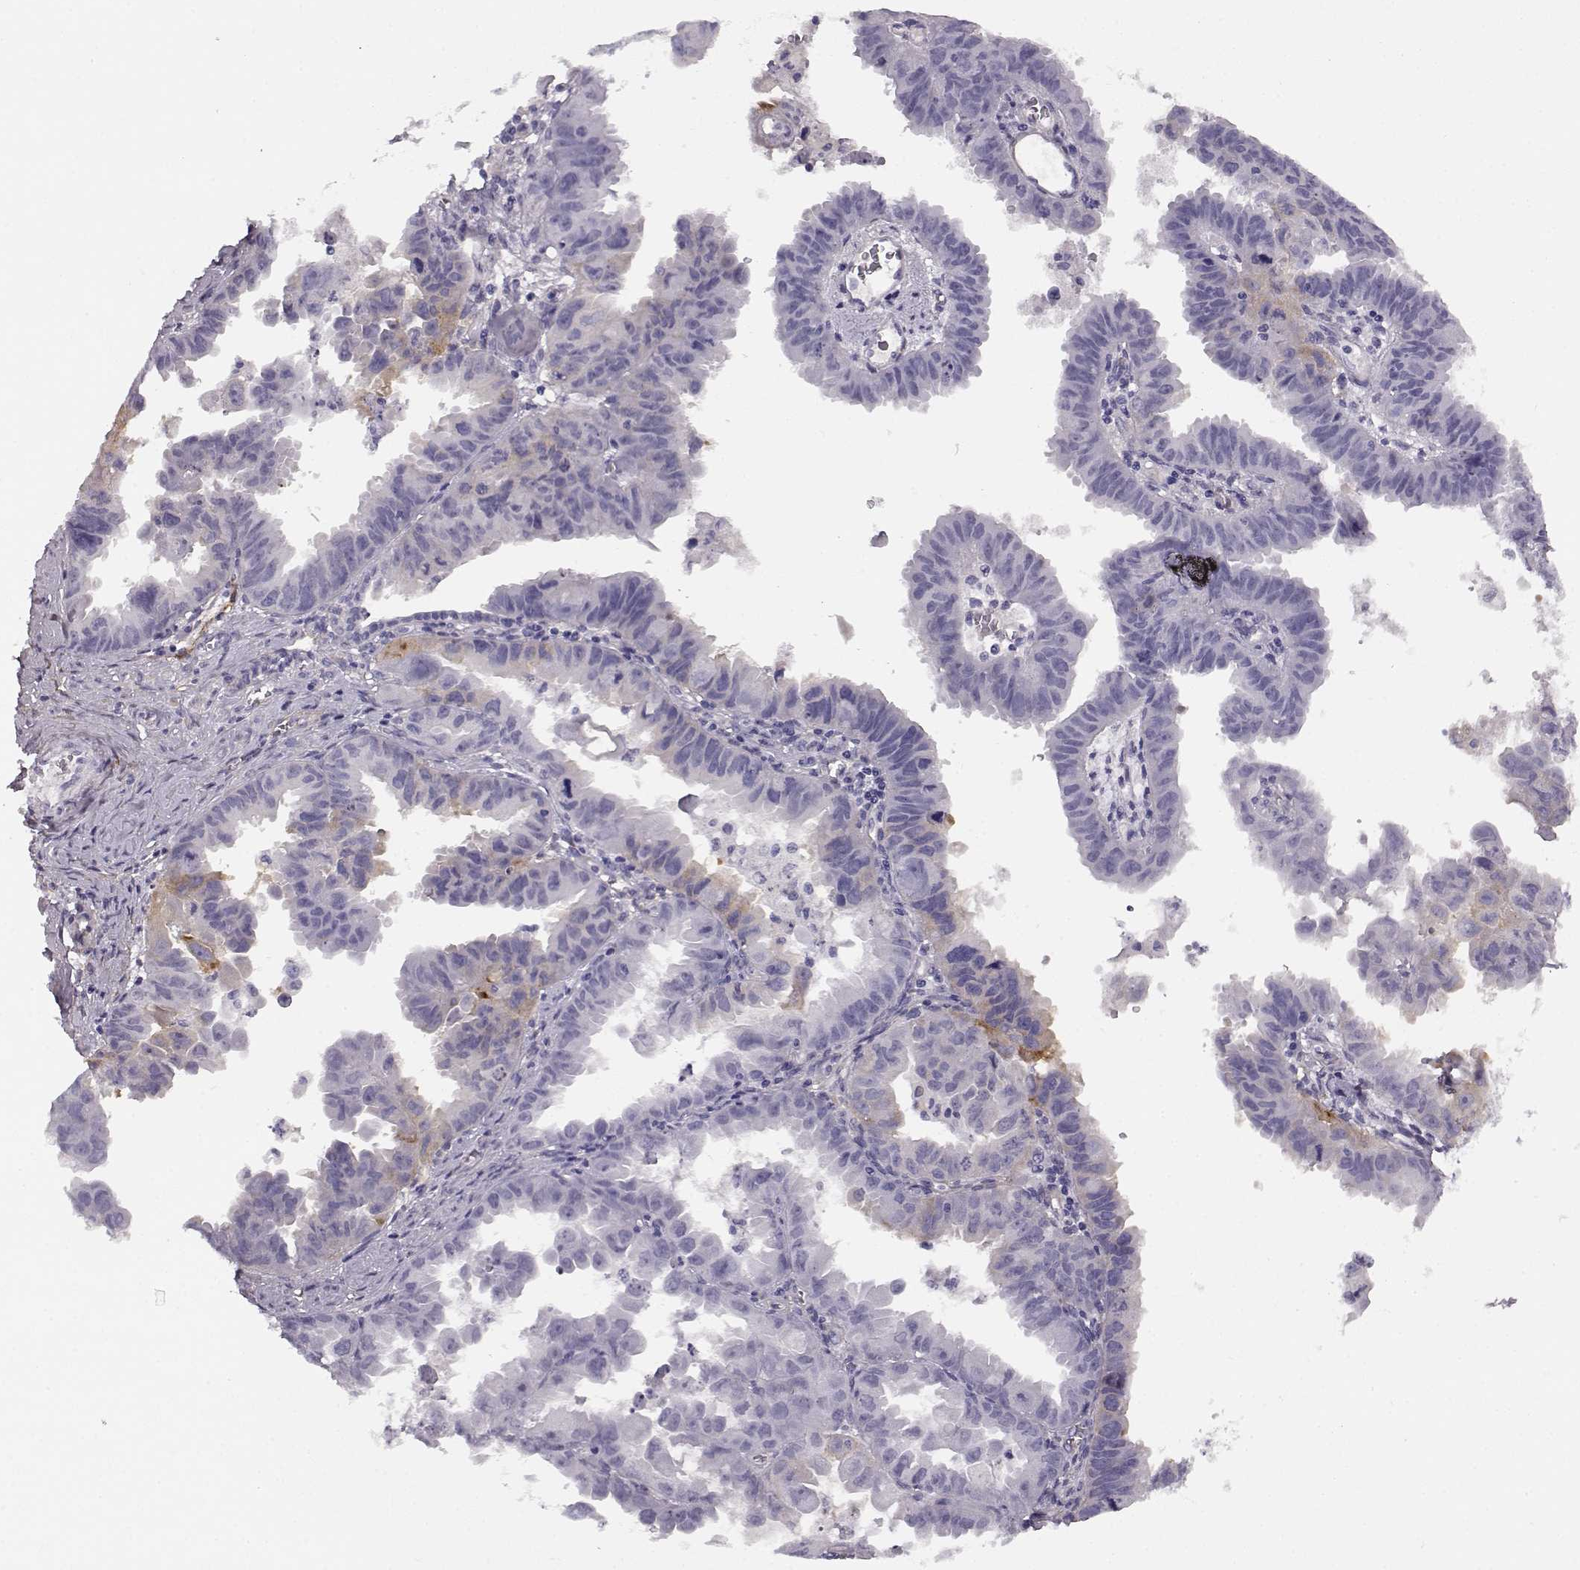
{"staining": {"intensity": "negative", "quantity": "none", "location": "none"}, "tissue": "ovarian cancer", "cell_type": "Tumor cells", "image_type": "cancer", "snomed": [{"axis": "morphology", "description": "Carcinoma, endometroid"}, {"axis": "topography", "description": "Ovary"}], "caption": "Endometroid carcinoma (ovarian) stained for a protein using immunohistochemistry (IHC) shows no expression tumor cells.", "gene": "TRIM69", "patient": {"sex": "female", "age": 85}}